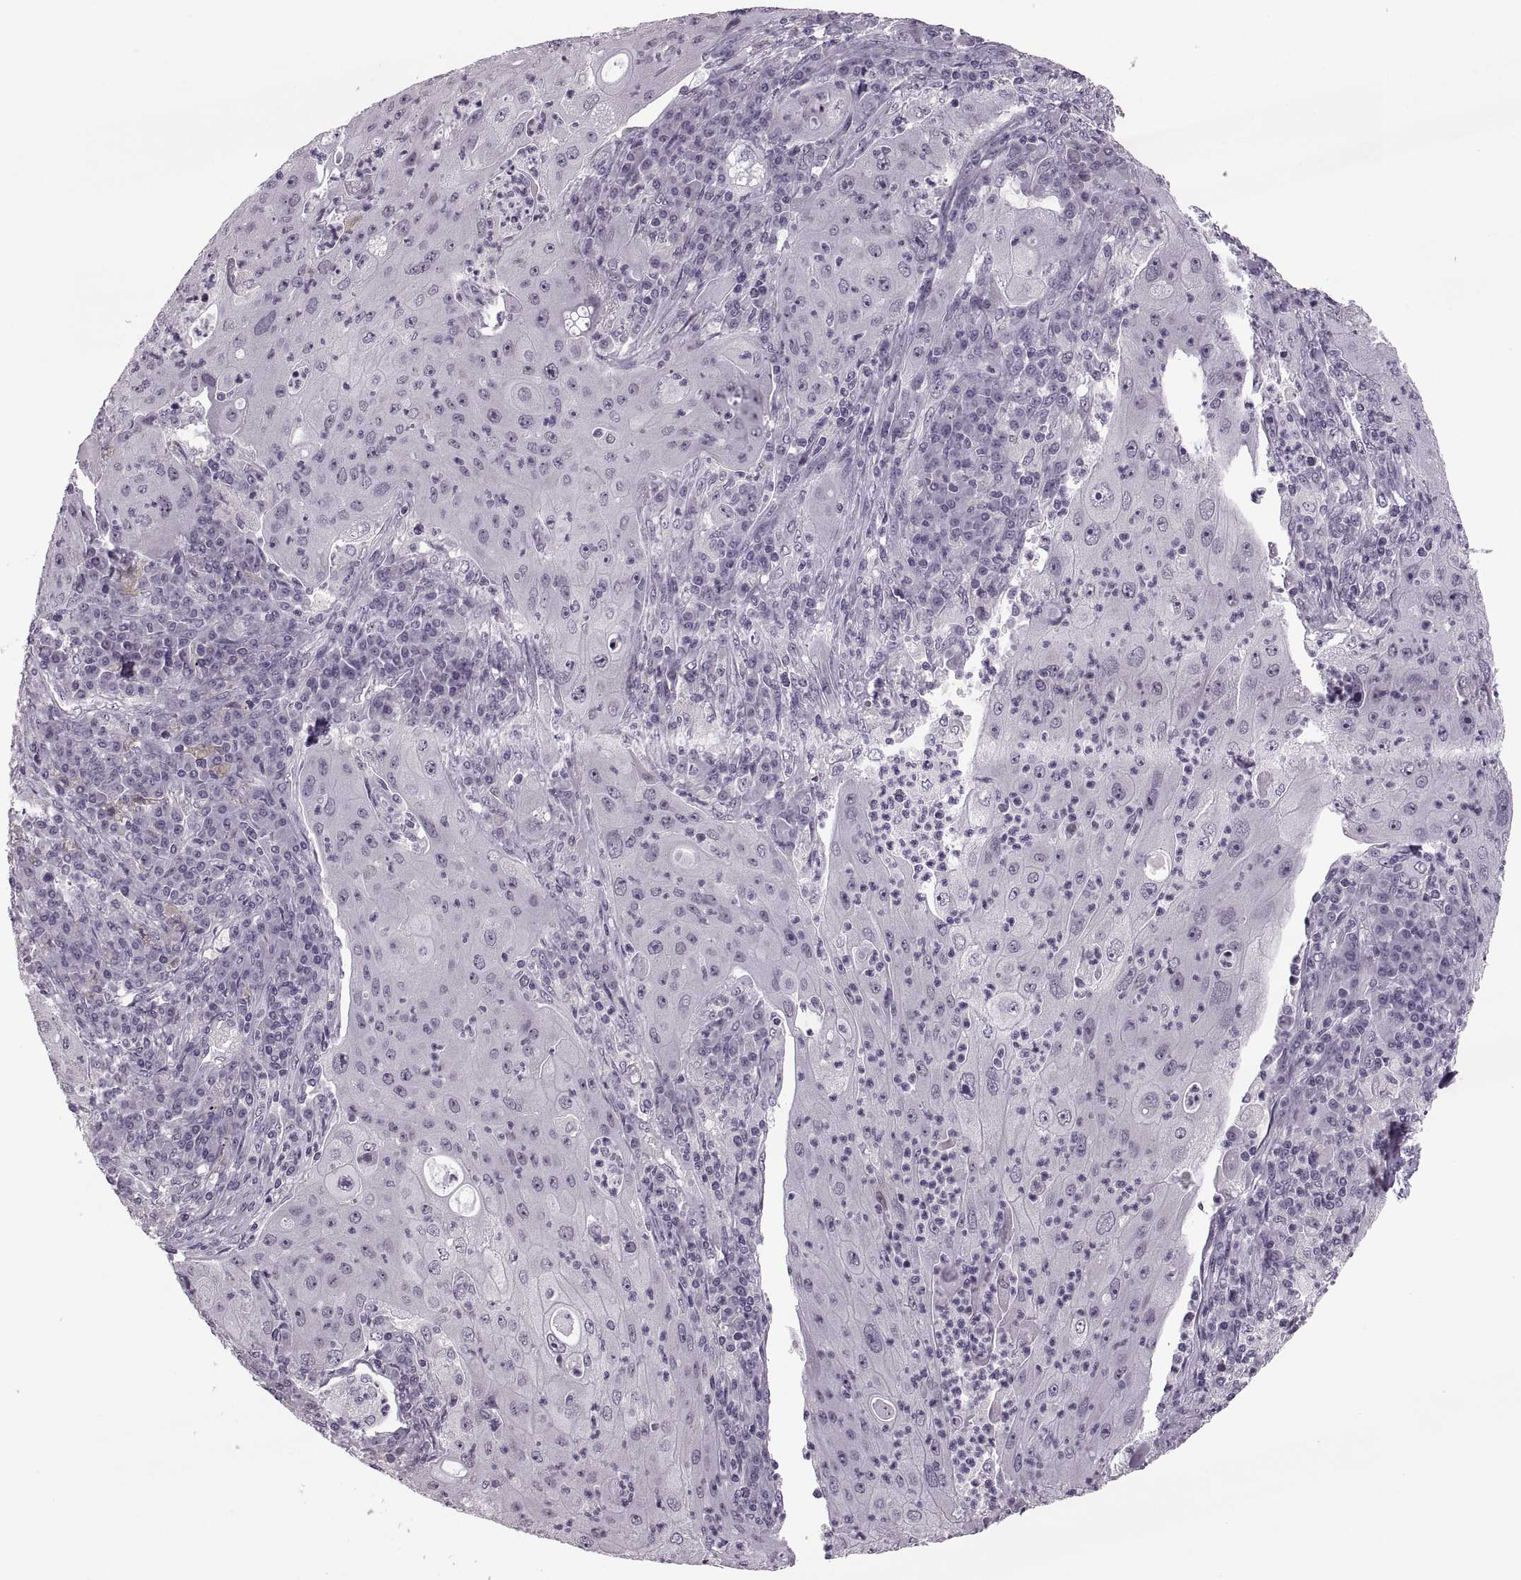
{"staining": {"intensity": "negative", "quantity": "none", "location": "none"}, "tissue": "lung cancer", "cell_type": "Tumor cells", "image_type": "cancer", "snomed": [{"axis": "morphology", "description": "Squamous cell carcinoma, NOS"}, {"axis": "topography", "description": "Lung"}], "caption": "Tumor cells are negative for protein expression in human lung cancer.", "gene": "PAGE5", "patient": {"sex": "female", "age": 59}}